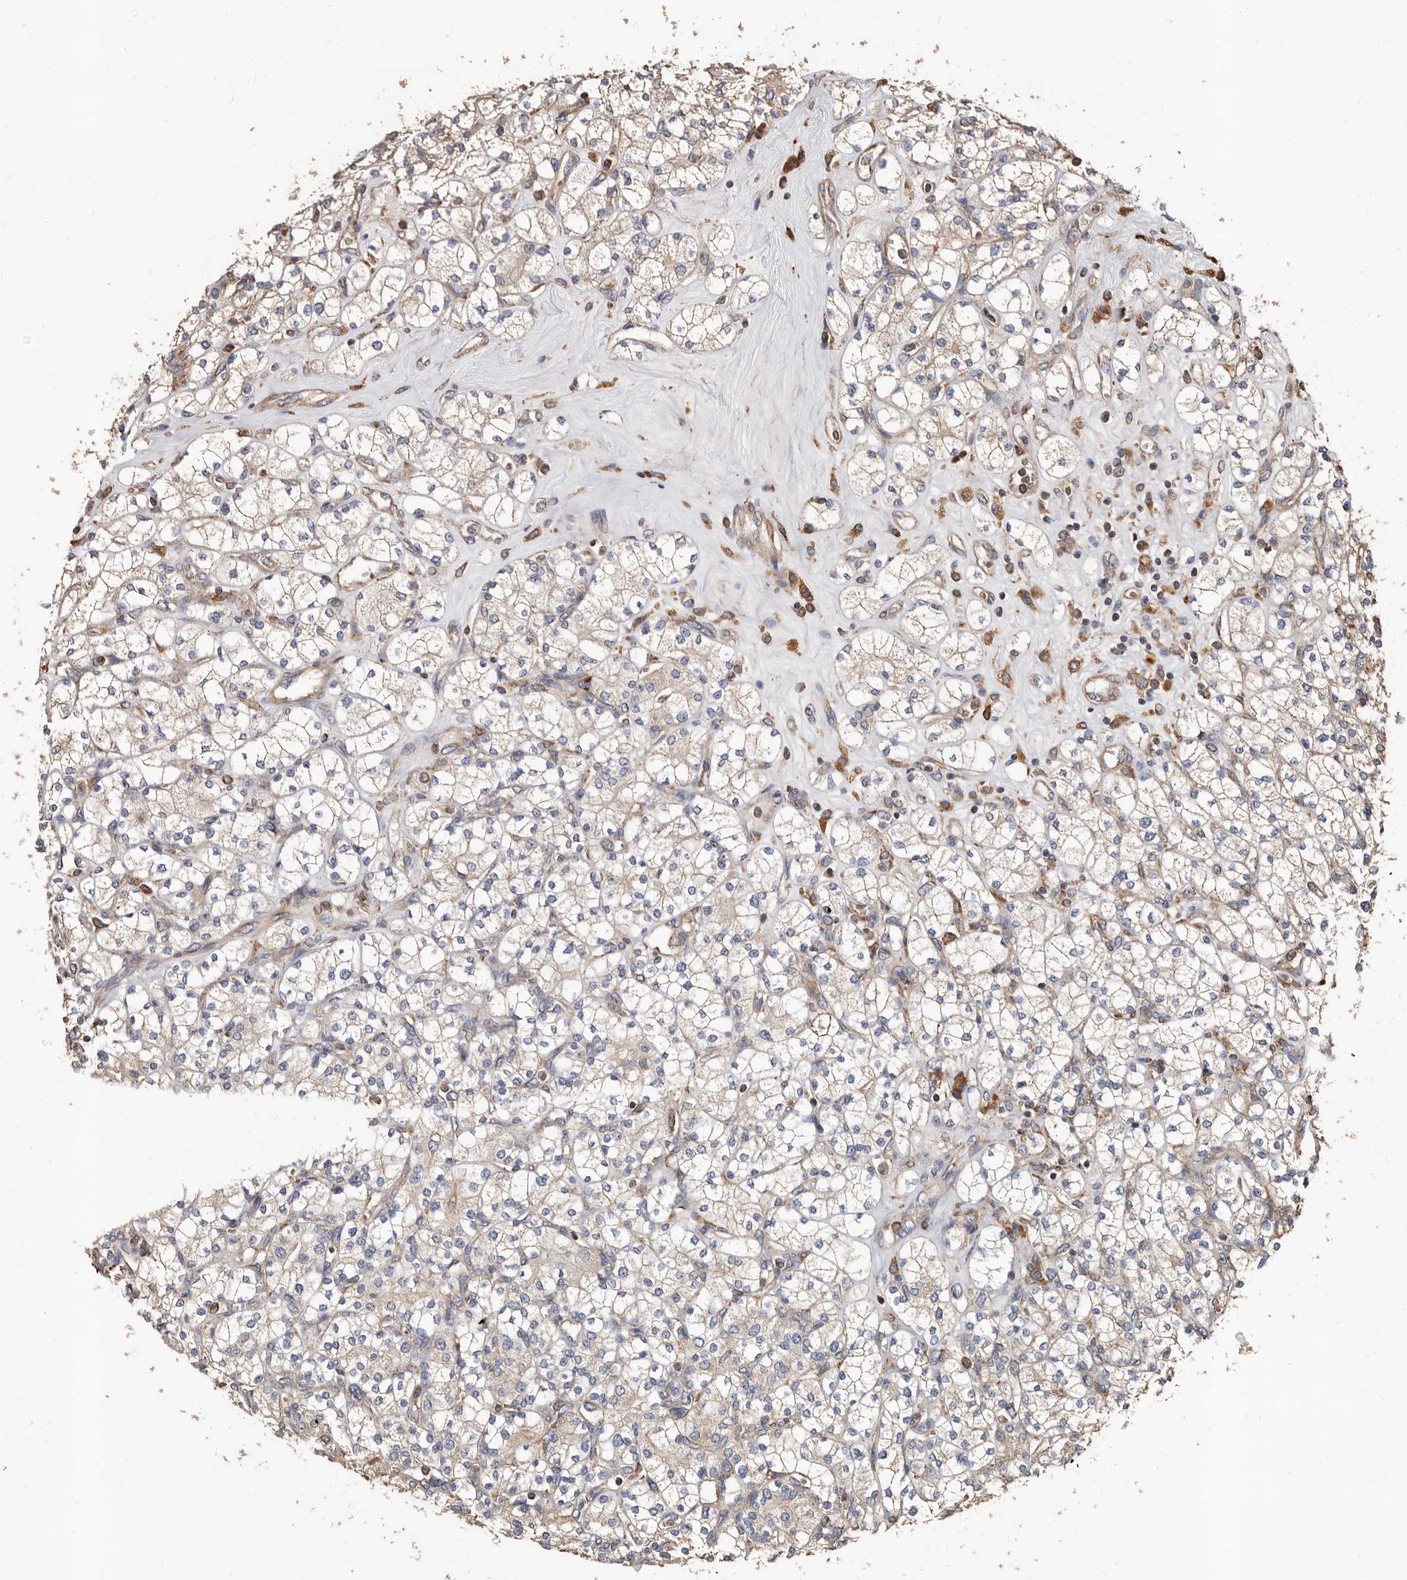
{"staining": {"intensity": "weak", "quantity": "<25%", "location": "cytoplasmic/membranous"}, "tissue": "renal cancer", "cell_type": "Tumor cells", "image_type": "cancer", "snomed": [{"axis": "morphology", "description": "Adenocarcinoma, NOS"}, {"axis": "topography", "description": "Kidney"}], "caption": "Human adenocarcinoma (renal) stained for a protein using immunohistochemistry (IHC) demonstrates no staining in tumor cells.", "gene": "OSGIN2", "patient": {"sex": "male", "age": 77}}